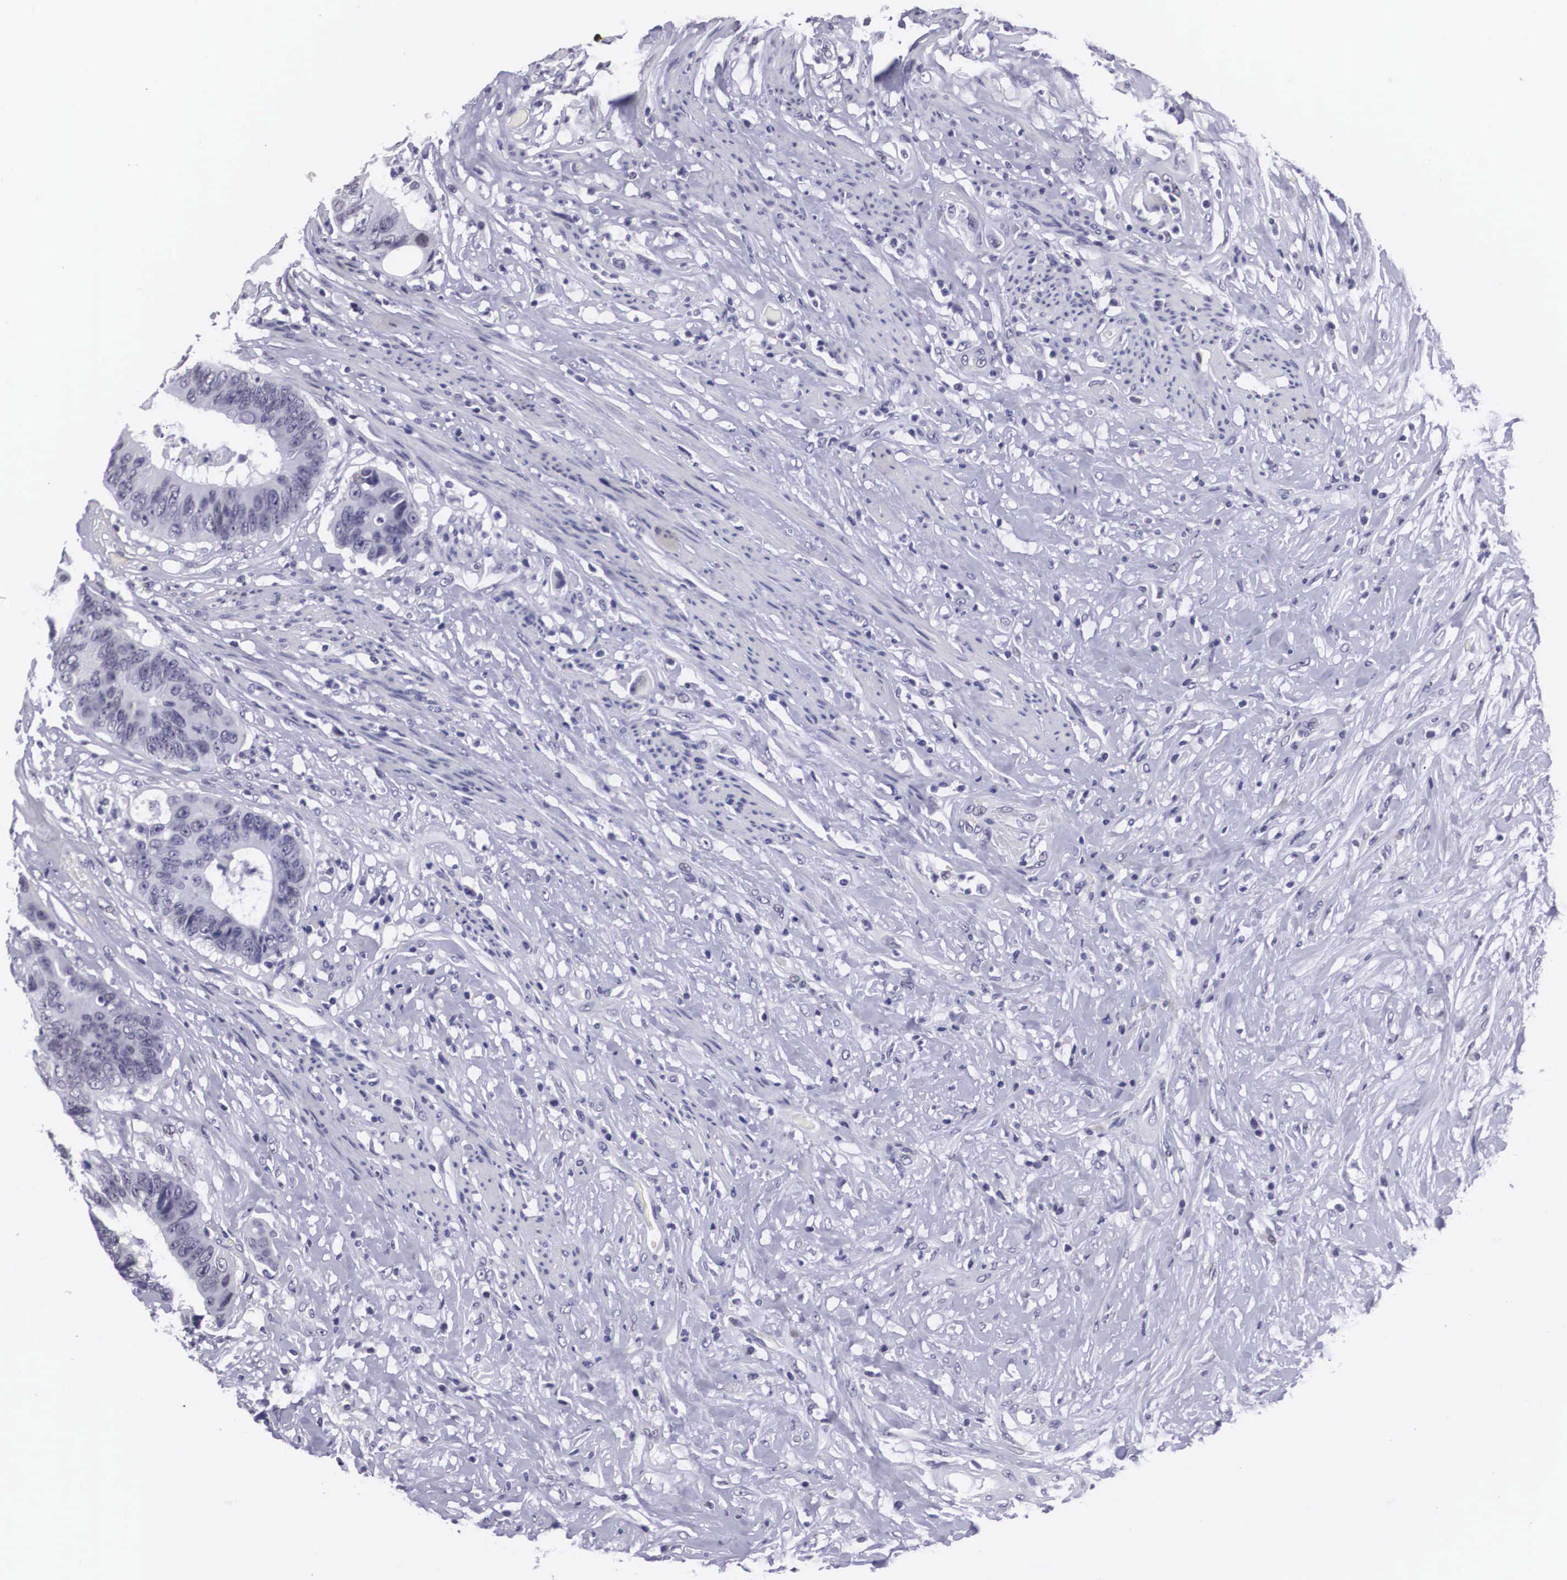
{"staining": {"intensity": "negative", "quantity": "none", "location": "none"}, "tissue": "colorectal cancer", "cell_type": "Tumor cells", "image_type": "cancer", "snomed": [{"axis": "morphology", "description": "Adenocarcinoma, NOS"}, {"axis": "topography", "description": "Rectum"}], "caption": "DAB immunohistochemical staining of colorectal cancer displays no significant staining in tumor cells.", "gene": "C22orf31", "patient": {"sex": "female", "age": 65}}